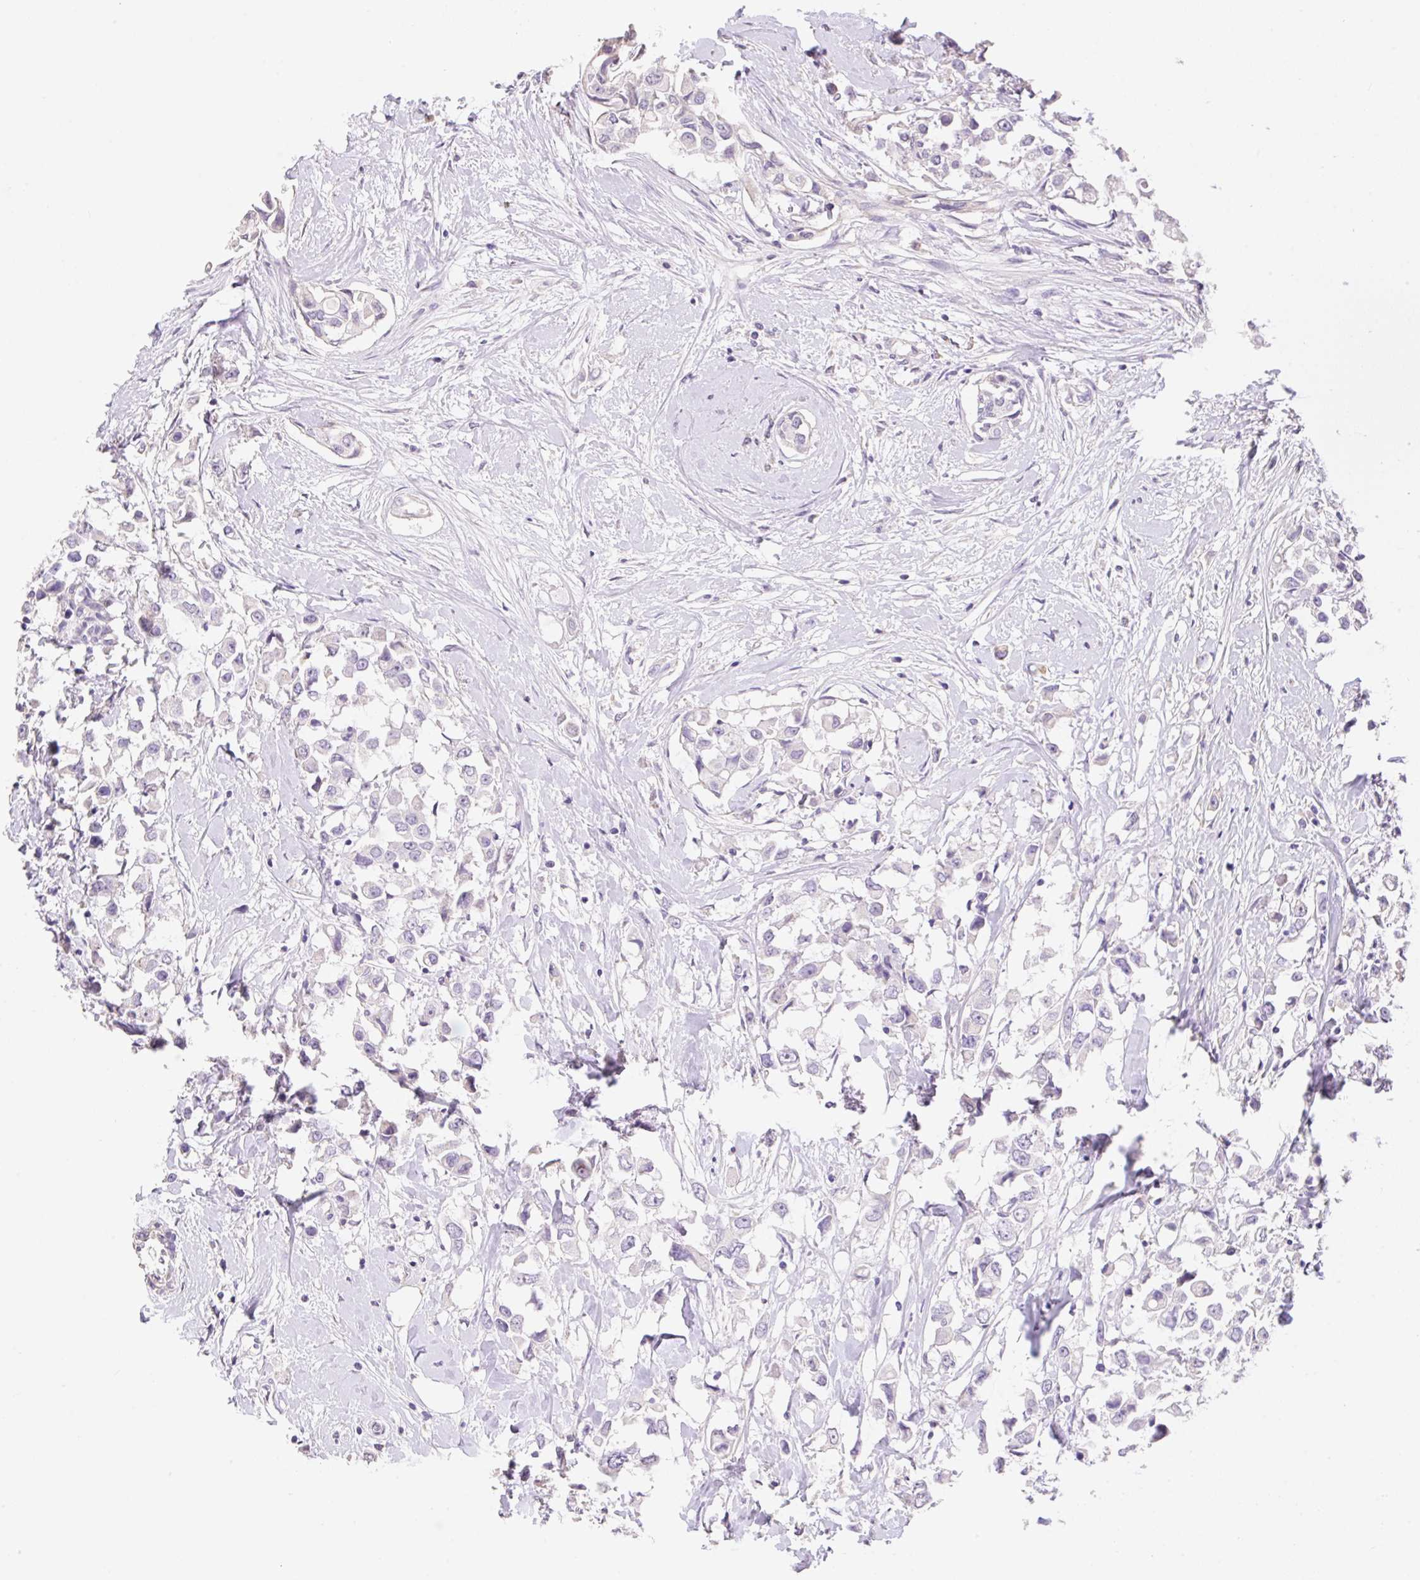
{"staining": {"intensity": "negative", "quantity": "none", "location": "none"}, "tissue": "breast cancer", "cell_type": "Tumor cells", "image_type": "cancer", "snomed": [{"axis": "morphology", "description": "Duct carcinoma"}, {"axis": "topography", "description": "Breast"}], "caption": "A high-resolution histopathology image shows IHC staining of breast cancer (invasive ductal carcinoma), which shows no significant expression in tumor cells.", "gene": "HCRTR2", "patient": {"sex": "female", "age": 61}}